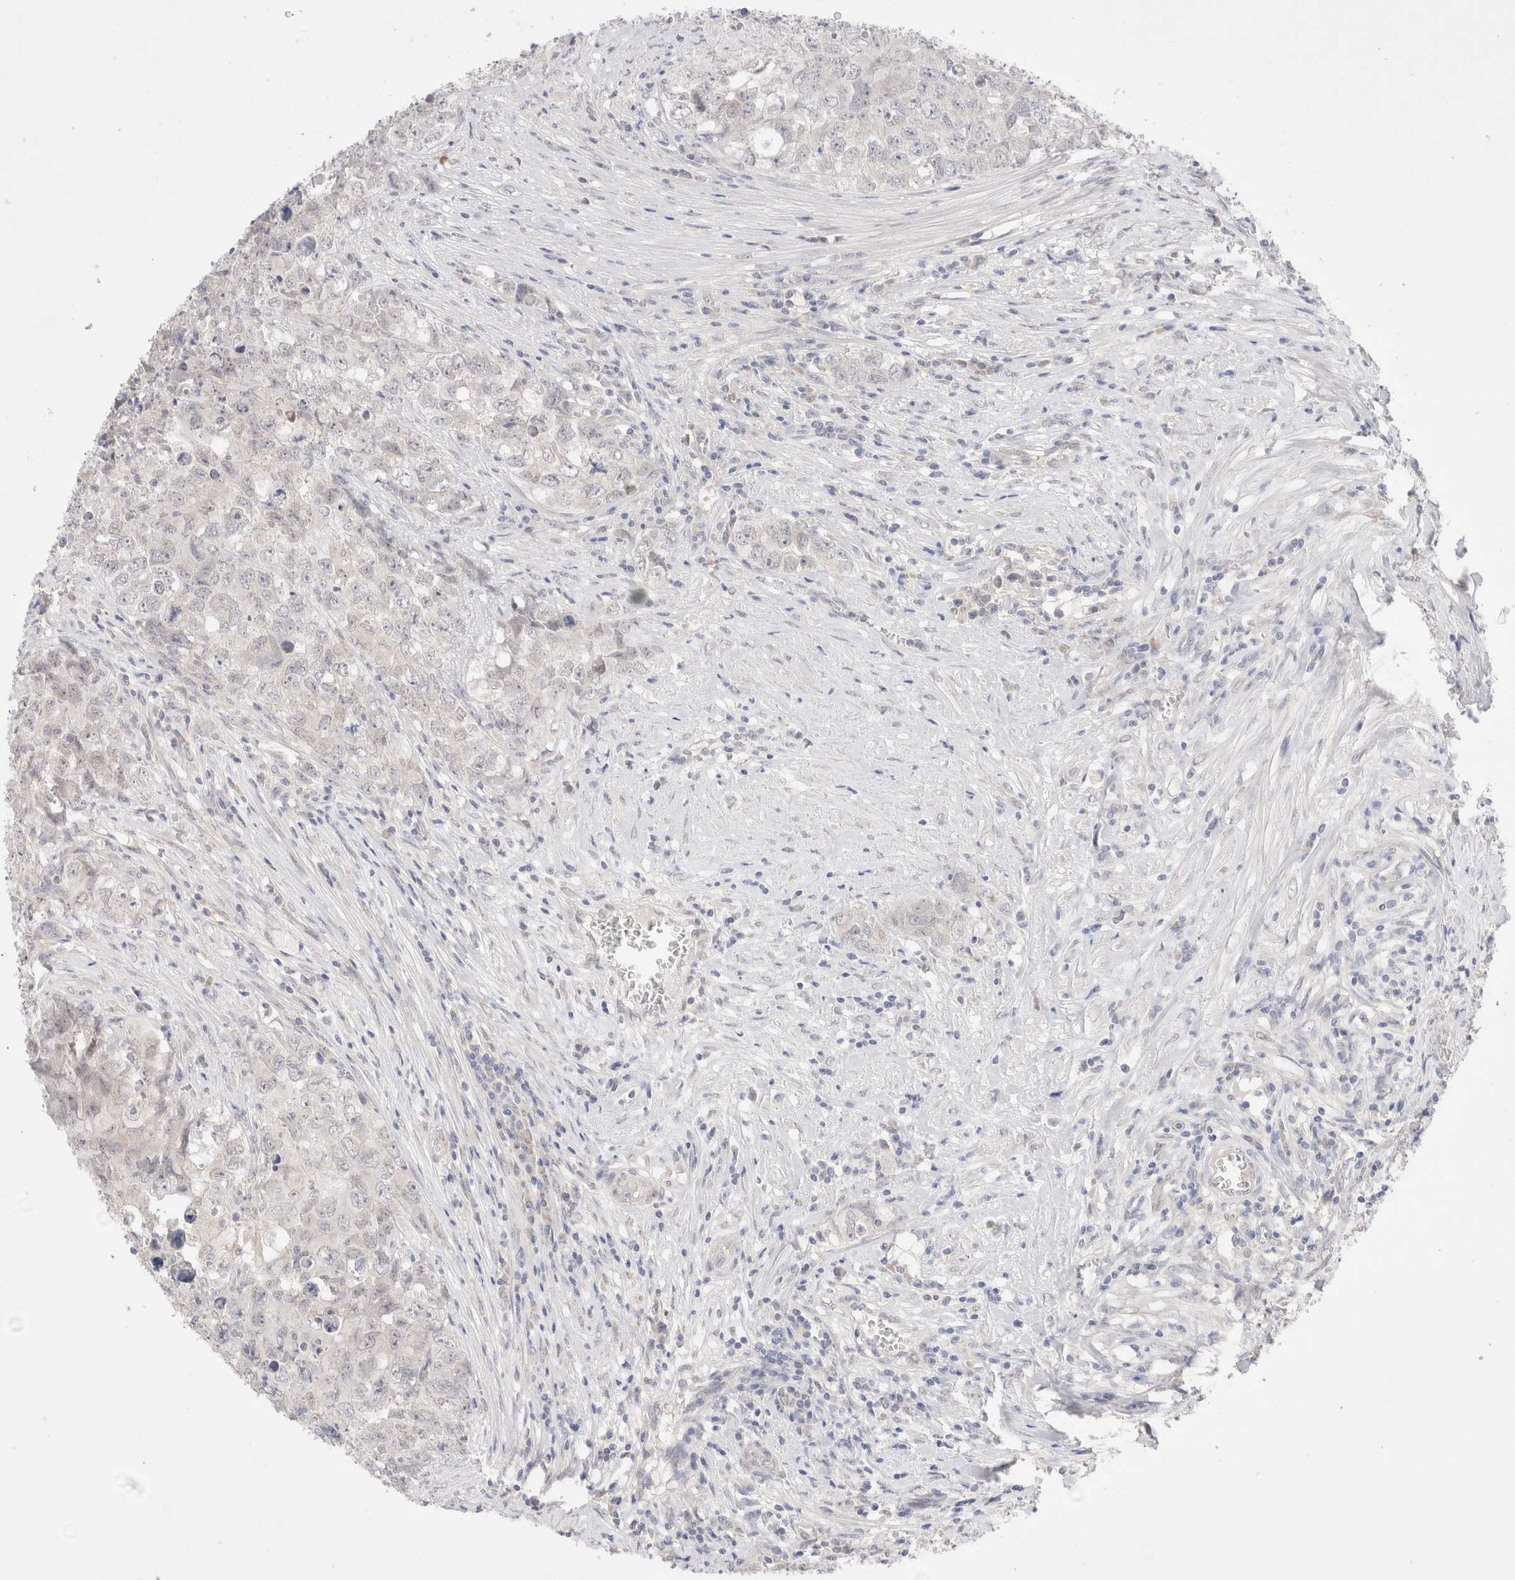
{"staining": {"intensity": "negative", "quantity": "none", "location": "none"}, "tissue": "testis cancer", "cell_type": "Tumor cells", "image_type": "cancer", "snomed": [{"axis": "morphology", "description": "Seminoma, NOS"}, {"axis": "morphology", "description": "Carcinoma, Embryonal, NOS"}, {"axis": "topography", "description": "Testis"}], "caption": "Immunohistochemical staining of testis cancer displays no significant expression in tumor cells.", "gene": "SPATA20", "patient": {"sex": "male", "age": 43}}